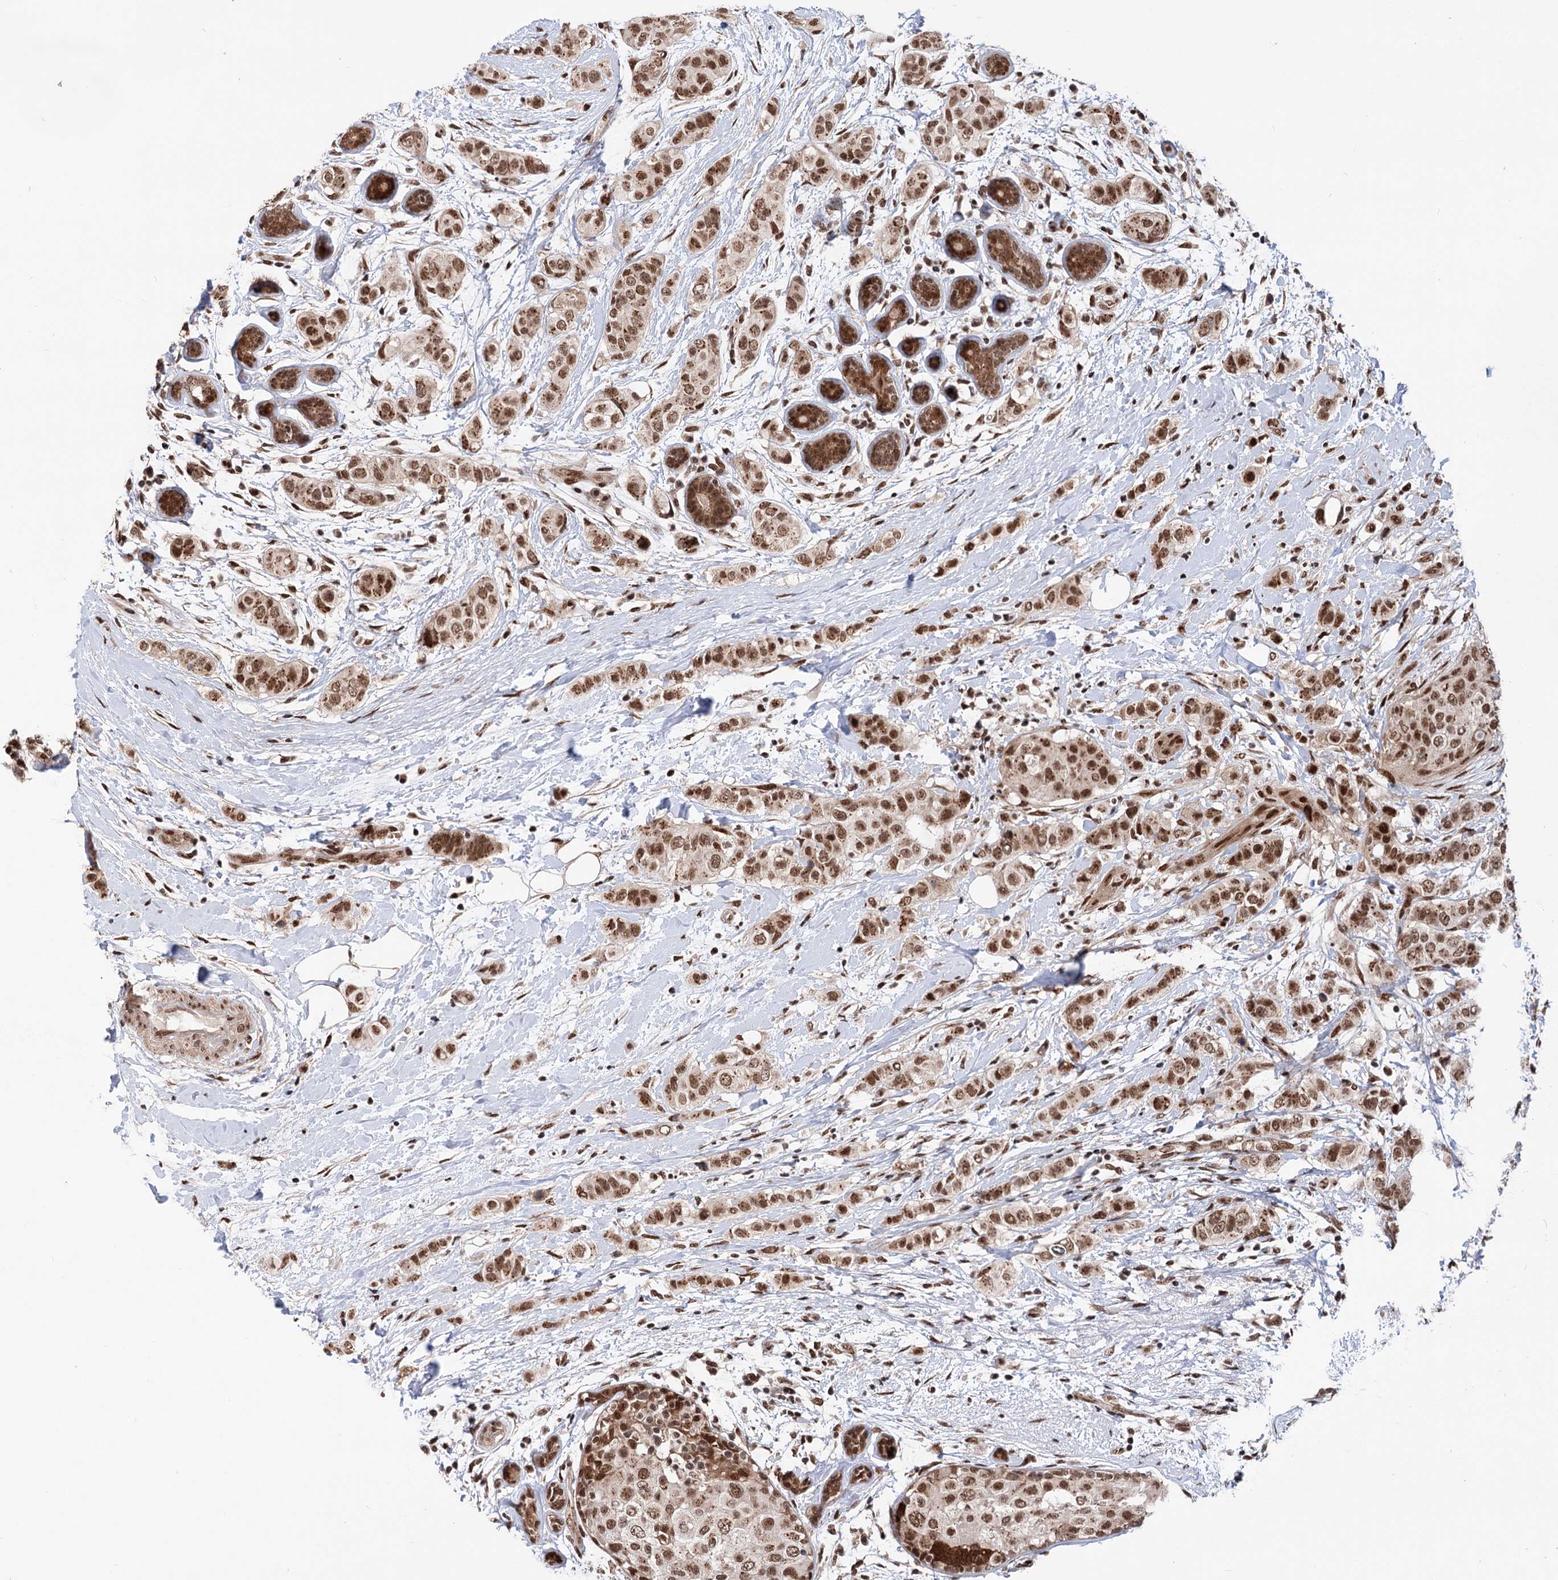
{"staining": {"intensity": "moderate", "quantity": ">75%", "location": "nuclear"}, "tissue": "breast cancer", "cell_type": "Tumor cells", "image_type": "cancer", "snomed": [{"axis": "morphology", "description": "Lobular carcinoma"}, {"axis": "topography", "description": "Breast"}], "caption": "Tumor cells reveal moderate nuclear expression in about >75% of cells in breast lobular carcinoma.", "gene": "MAML1", "patient": {"sex": "female", "age": 51}}